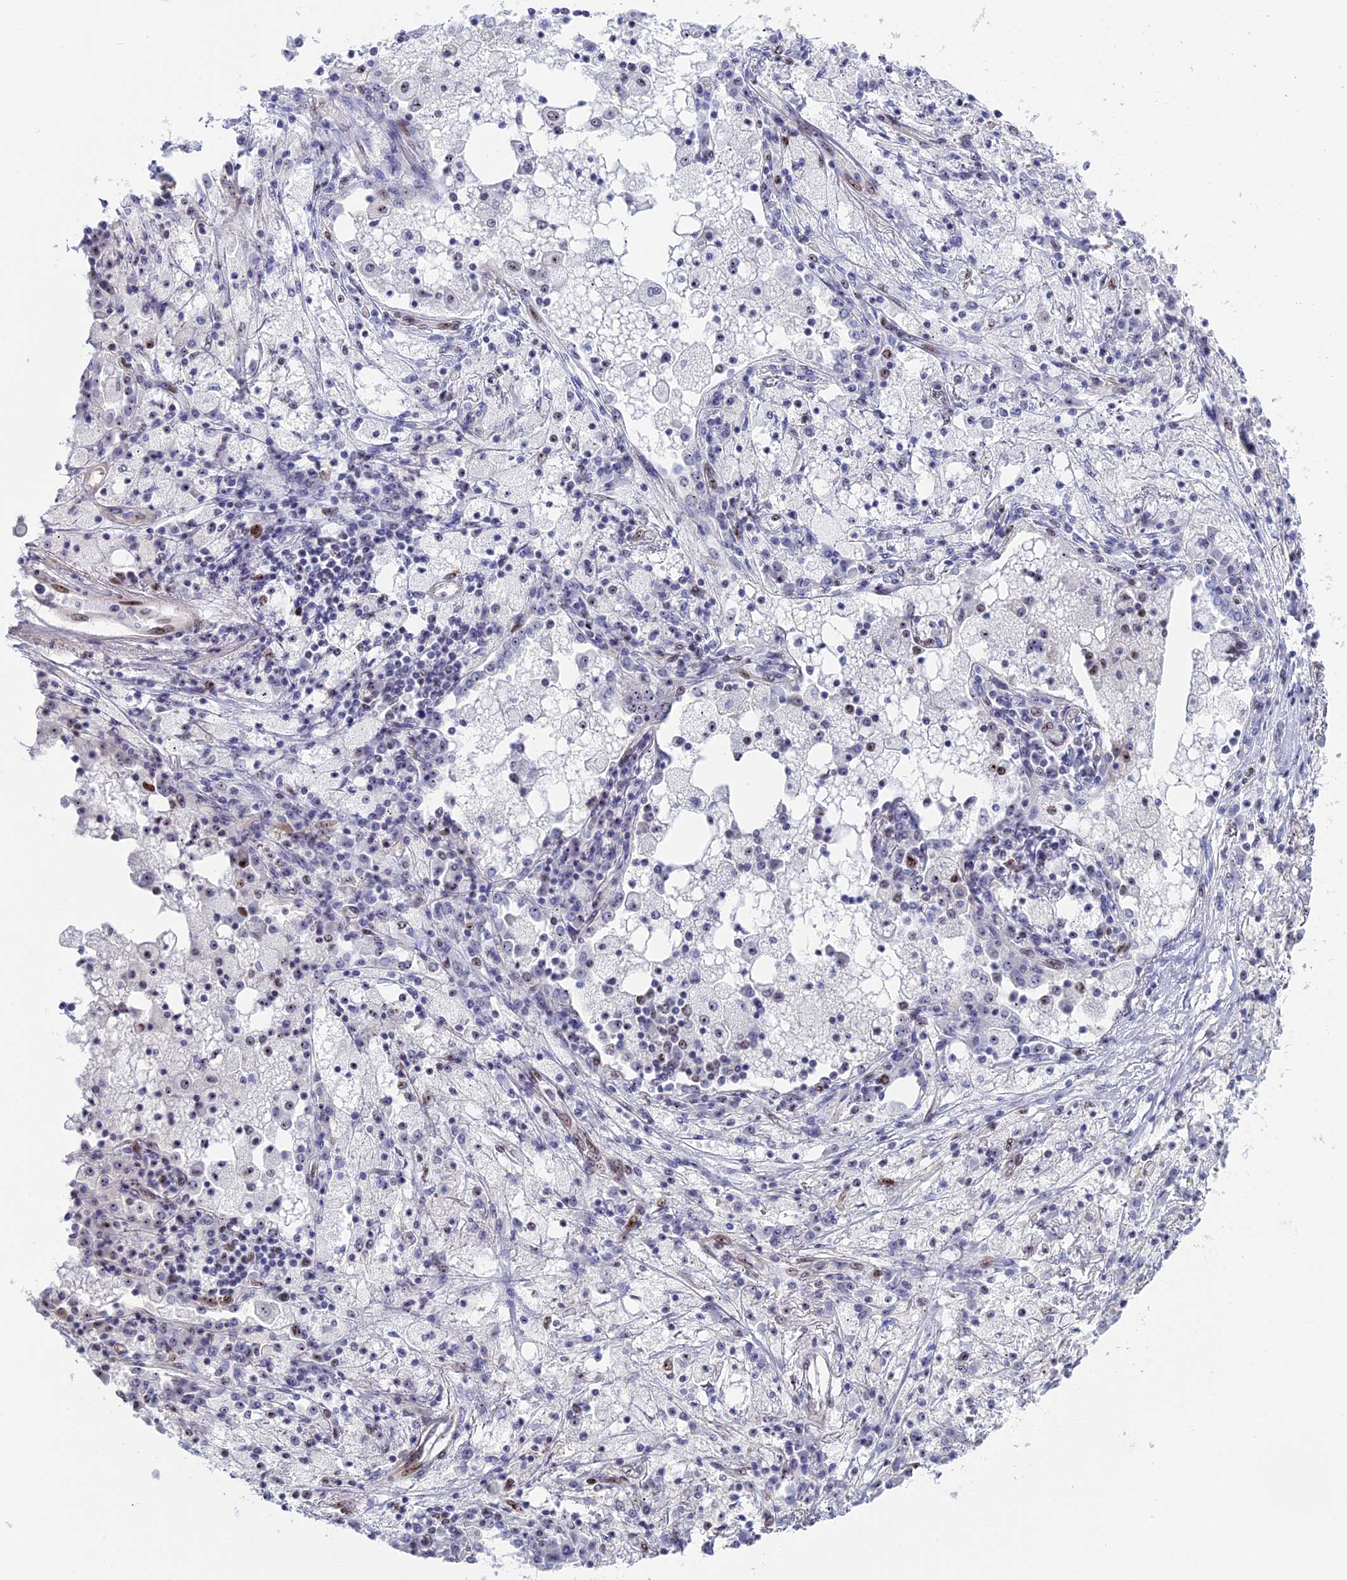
{"staining": {"intensity": "strong", "quantity": "25%-75%", "location": "nuclear"}, "tissue": "lung cancer", "cell_type": "Tumor cells", "image_type": "cancer", "snomed": [{"axis": "morphology", "description": "Squamous cell carcinoma, NOS"}, {"axis": "topography", "description": "Lung"}], "caption": "Lung cancer (squamous cell carcinoma) was stained to show a protein in brown. There is high levels of strong nuclear positivity in about 25%-75% of tumor cells. The protein of interest is shown in brown color, while the nuclei are stained blue.", "gene": "CCDC86", "patient": {"sex": "male", "age": 65}}